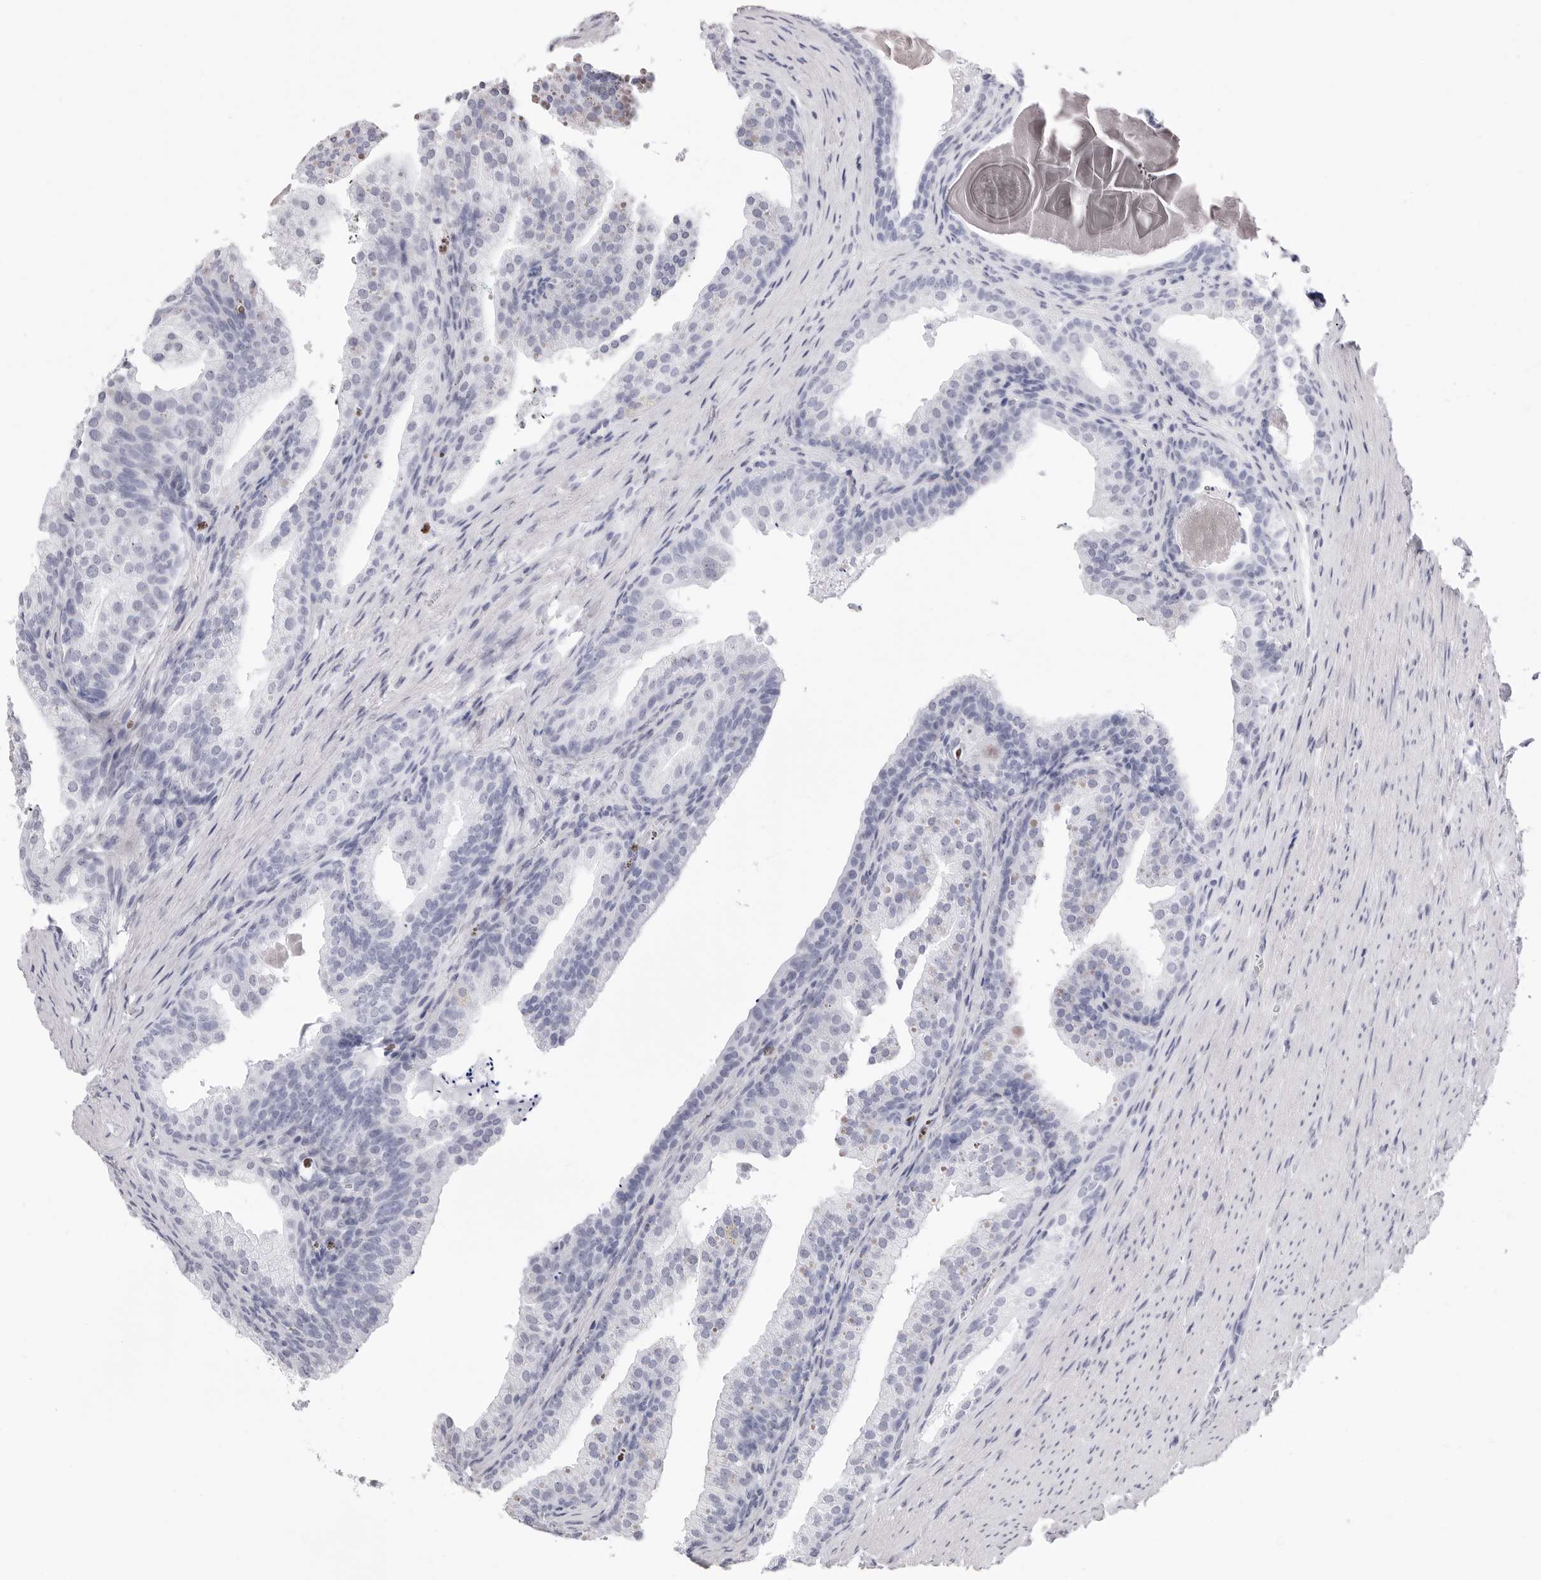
{"staining": {"intensity": "negative", "quantity": "none", "location": "none"}, "tissue": "prostate cancer", "cell_type": "Tumor cells", "image_type": "cancer", "snomed": [{"axis": "morphology", "description": "Adenocarcinoma, High grade"}, {"axis": "topography", "description": "Prostate"}], "caption": "A photomicrograph of human adenocarcinoma (high-grade) (prostate) is negative for staining in tumor cells.", "gene": "TSSK1B", "patient": {"sex": "male", "age": 62}}